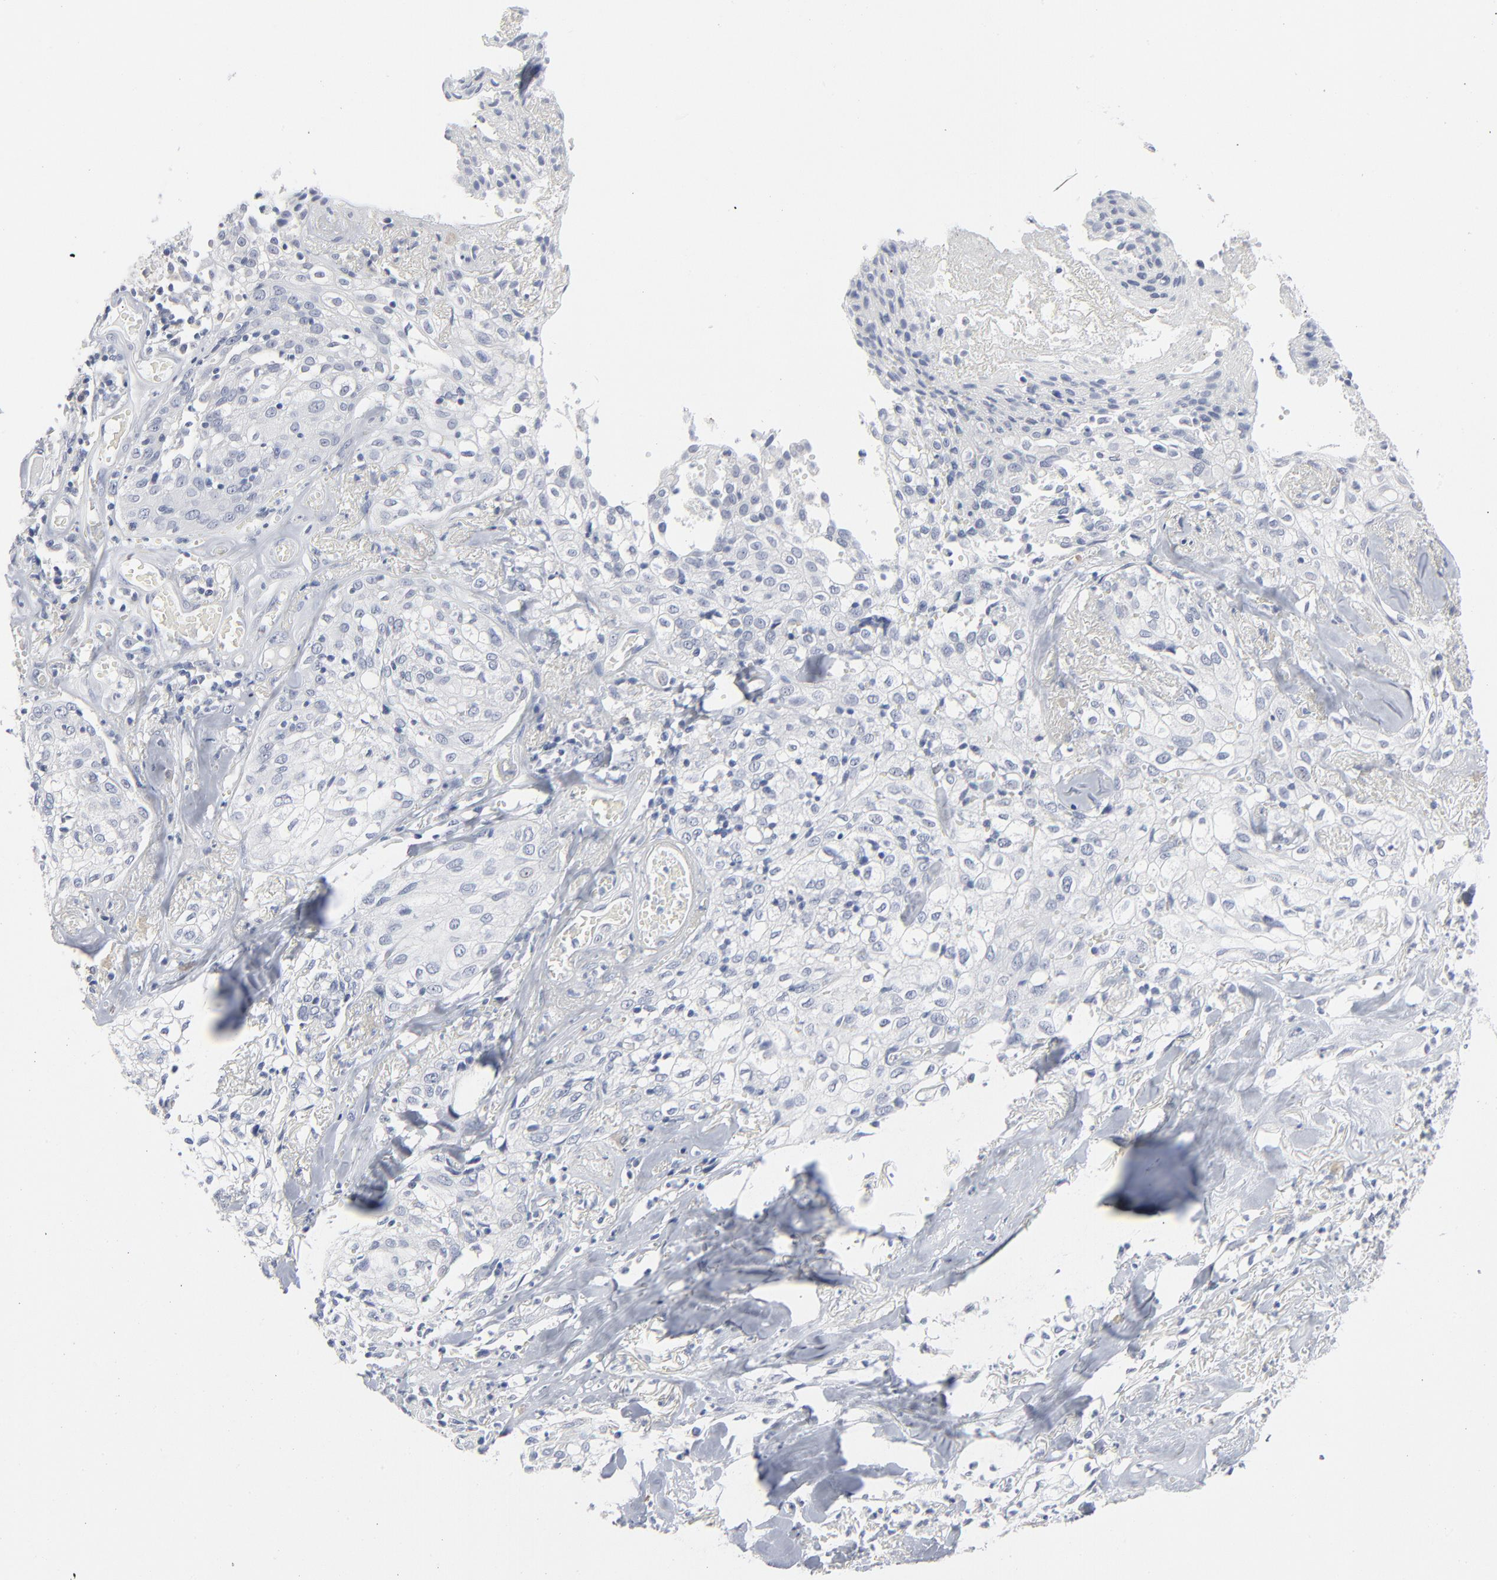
{"staining": {"intensity": "negative", "quantity": "none", "location": "none"}, "tissue": "skin cancer", "cell_type": "Tumor cells", "image_type": "cancer", "snomed": [{"axis": "morphology", "description": "Squamous cell carcinoma, NOS"}, {"axis": "topography", "description": "Skin"}], "caption": "Tumor cells show no significant protein positivity in skin squamous cell carcinoma.", "gene": "PAGE1", "patient": {"sex": "male", "age": 65}}